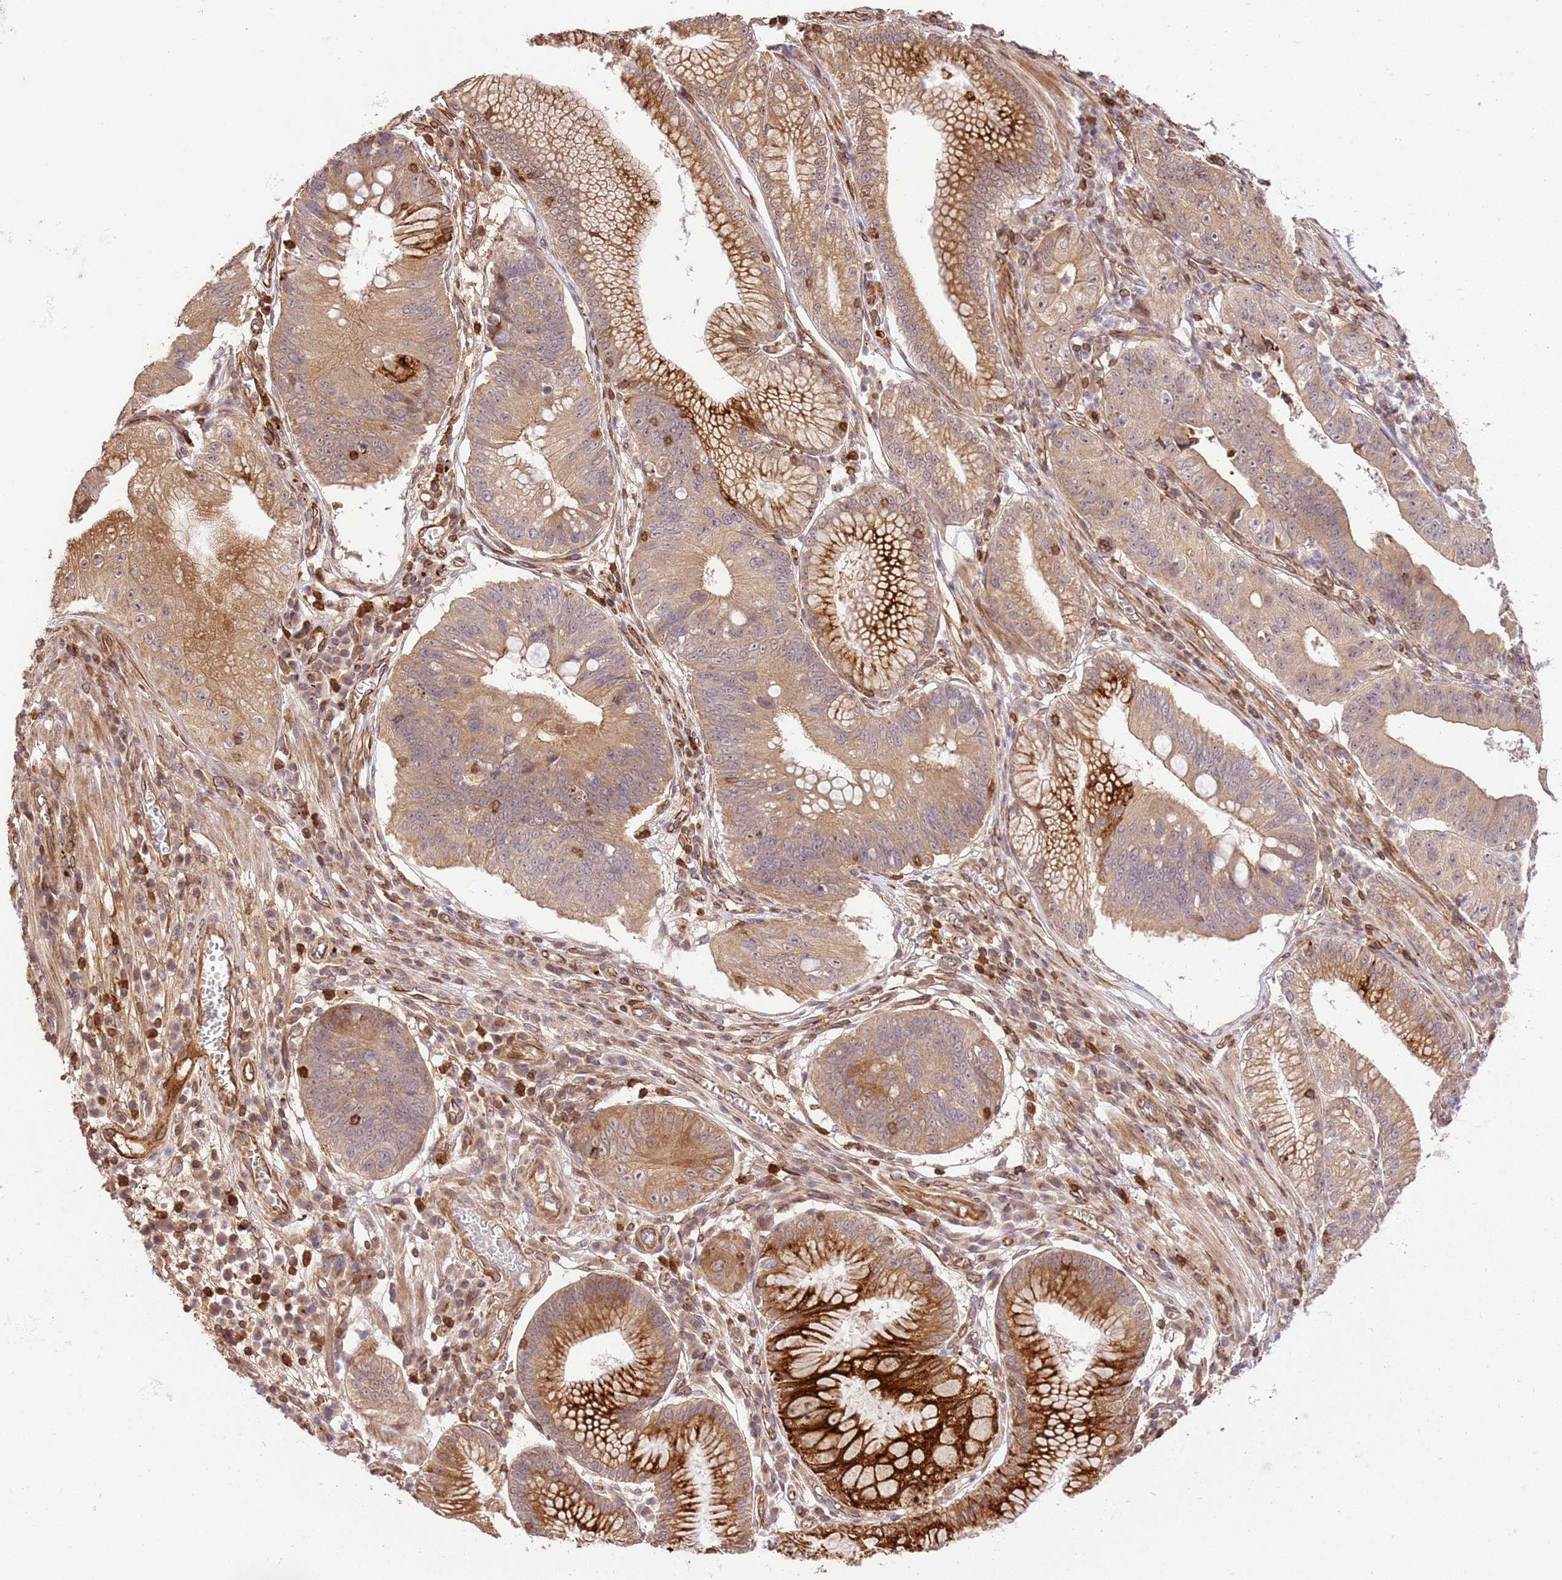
{"staining": {"intensity": "moderate", "quantity": ">75%", "location": "cytoplasmic/membranous"}, "tissue": "stomach cancer", "cell_type": "Tumor cells", "image_type": "cancer", "snomed": [{"axis": "morphology", "description": "Adenocarcinoma, NOS"}, {"axis": "topography", "description": "Stomach"}], "caption": "Protein expression analysis of stomach adenocarcinoma displays moderate cytoplasmic/membranous positivity in approximately >75% of tumor cells. The staining was performed using DAB, with brown indicating positive protein expression. Nuclei are stained blue with hematoxylin.", "gene": "KATNAL2", "patient": {"sex": "male", "age": 59}}